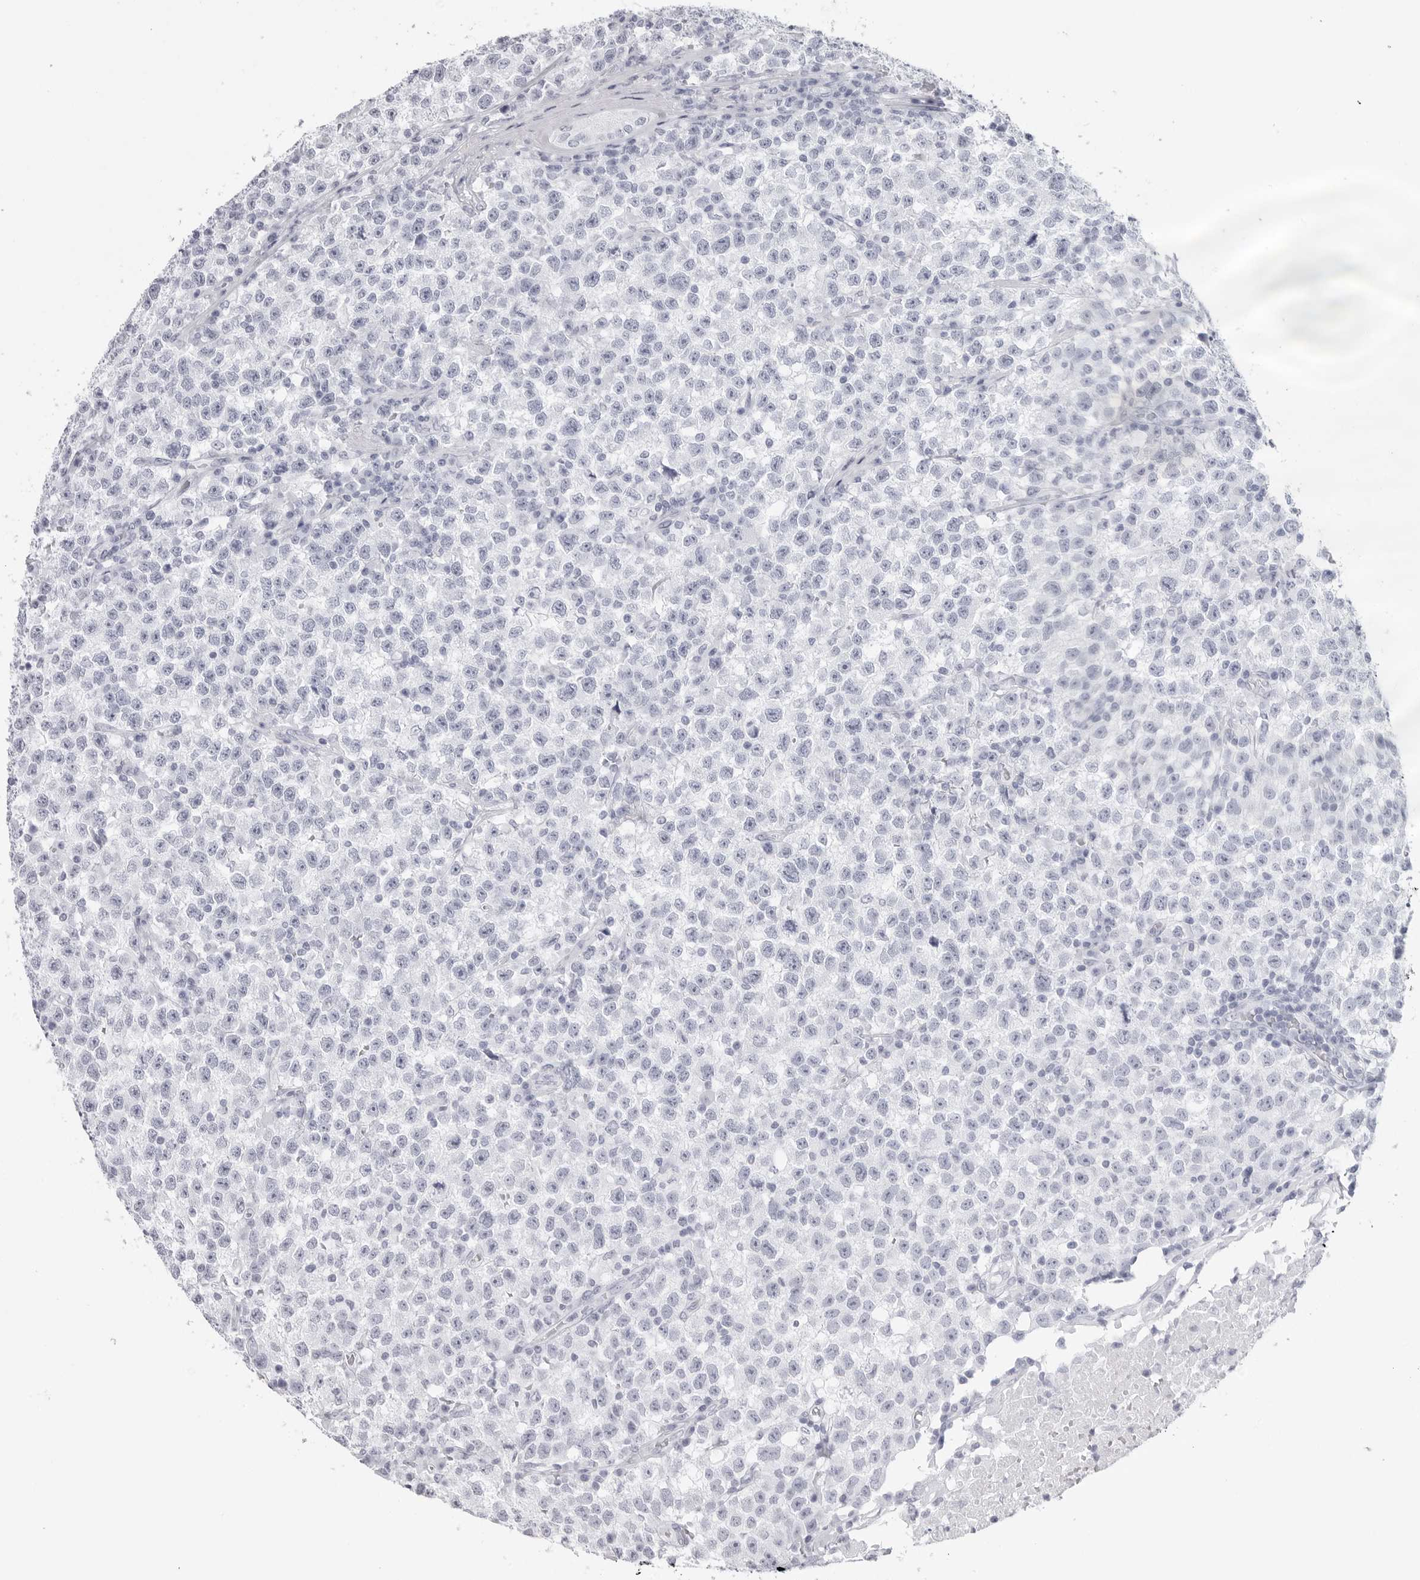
{"staining": {"intensity": "negative", "quantity": "none", "location": "none"}, "tissue": "testis cancer", "cell_type": "Tumor cells", "image_type": "cancer", "snomed": [{"axis": "morphology", "description": "Seminoma, NOS"}, {"axis": "topography", "description": "Testis"}], "caption": "A histopathology image of seminoma (testis) stained for a protein shows no brown staining in tumor cells.", "gene": "CST2", "patient": {"sex": "male", "age": 22}}